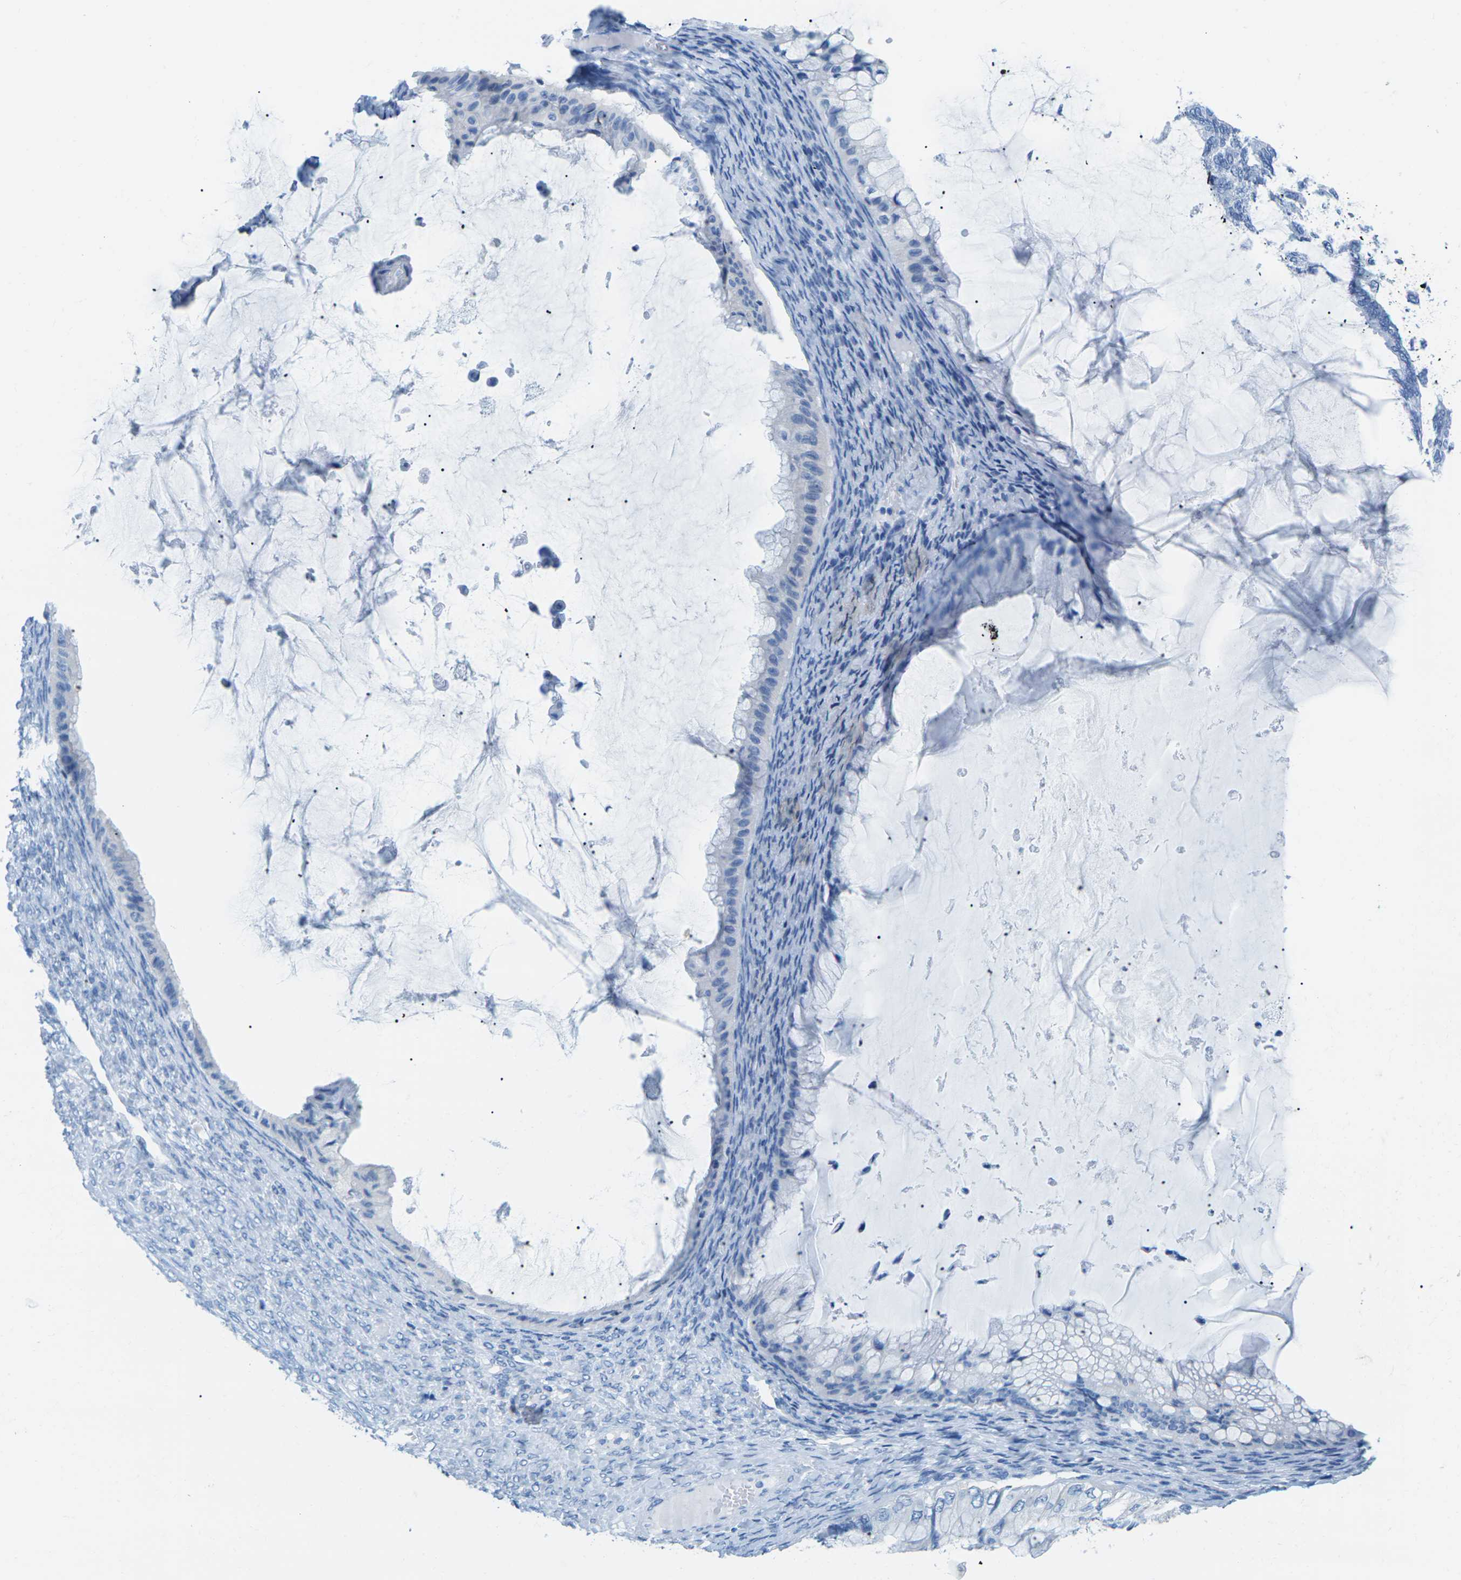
{"staining": {"intensity": "negative", "quantity": "none", "location": "none"}, "tissue": "ovarian cancer", "cell_type": "Tumor cells", "image_type": "cancer", "snomed": [{"axis": "morphology", "description": "Cystadenocarcinoma, mucinous, NOS"}, {"axis": "topography", "description": "Ovary"}], "caption": "Protein analysis of ovarian cancer reveals no significant staining in tumor cells.", "gene": "SLC12A1", "patient": {"sex": "female", "age": 61}}